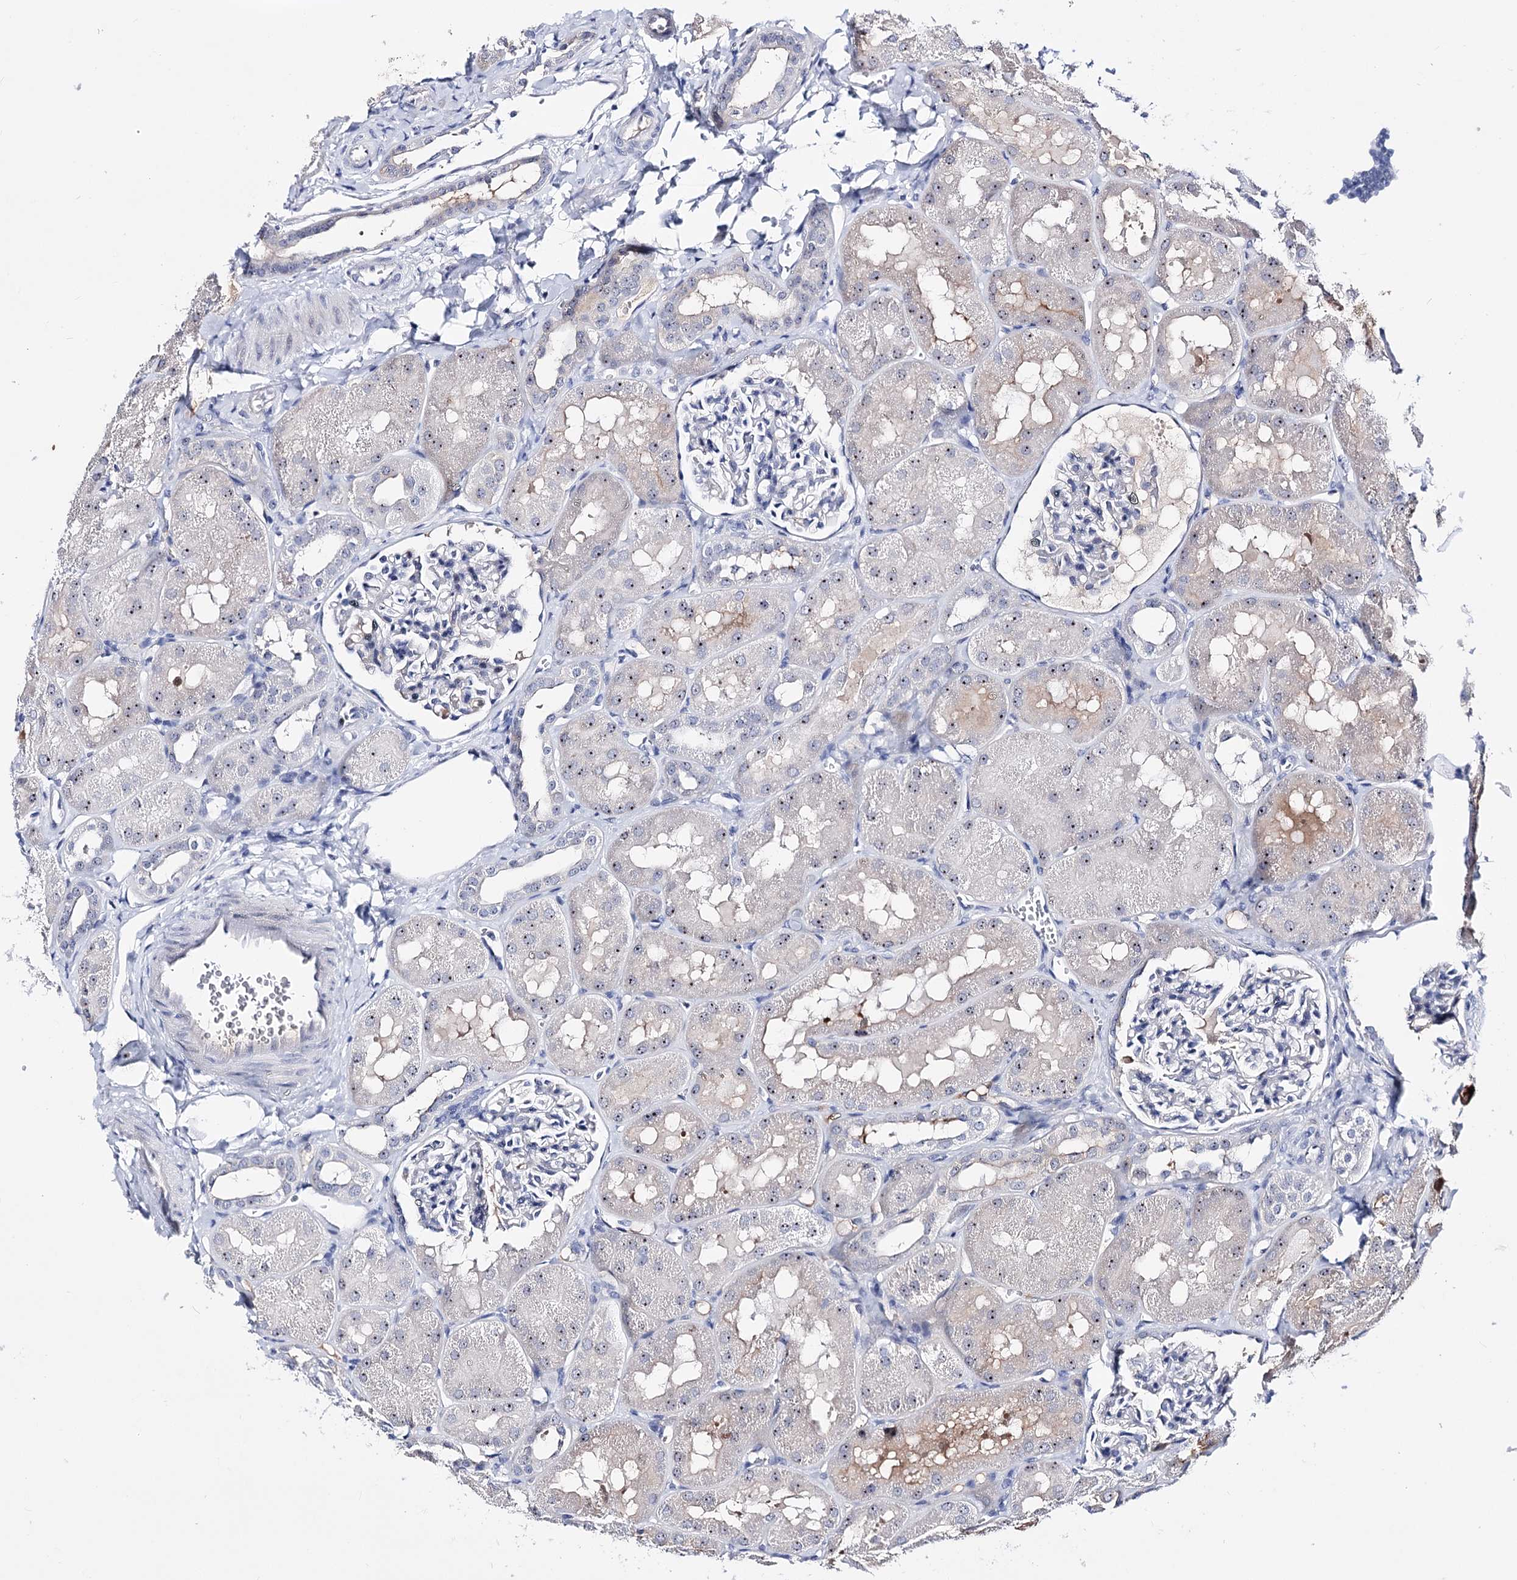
{"staining": {"intensity": "negative", "quantity": "none", "location": "none"}, "tissue": "kidney", "cell_type": "Cells in glomeruli", "image_type": "normal", "snomed": [{"axis": "morphology", "description": "Normal tissue, NOS"}, {"axis": "topography", "description": "Kidney"}, {"axis": "topography", "description": "Urinary bladder"}], "caption": "An immunohistochemistry micrograph of benign kidney is shown. There is no staining in cells in glomeruli of kidney. (Stains: DAB (3,3'-diaminobenzidine) immunohistochemistry with hematoxylin counter stain, Microscopy: brightfield microscopy at high magnification).", "gene": "PCGF5", "patient": {"sex": "male", "age": 16}}